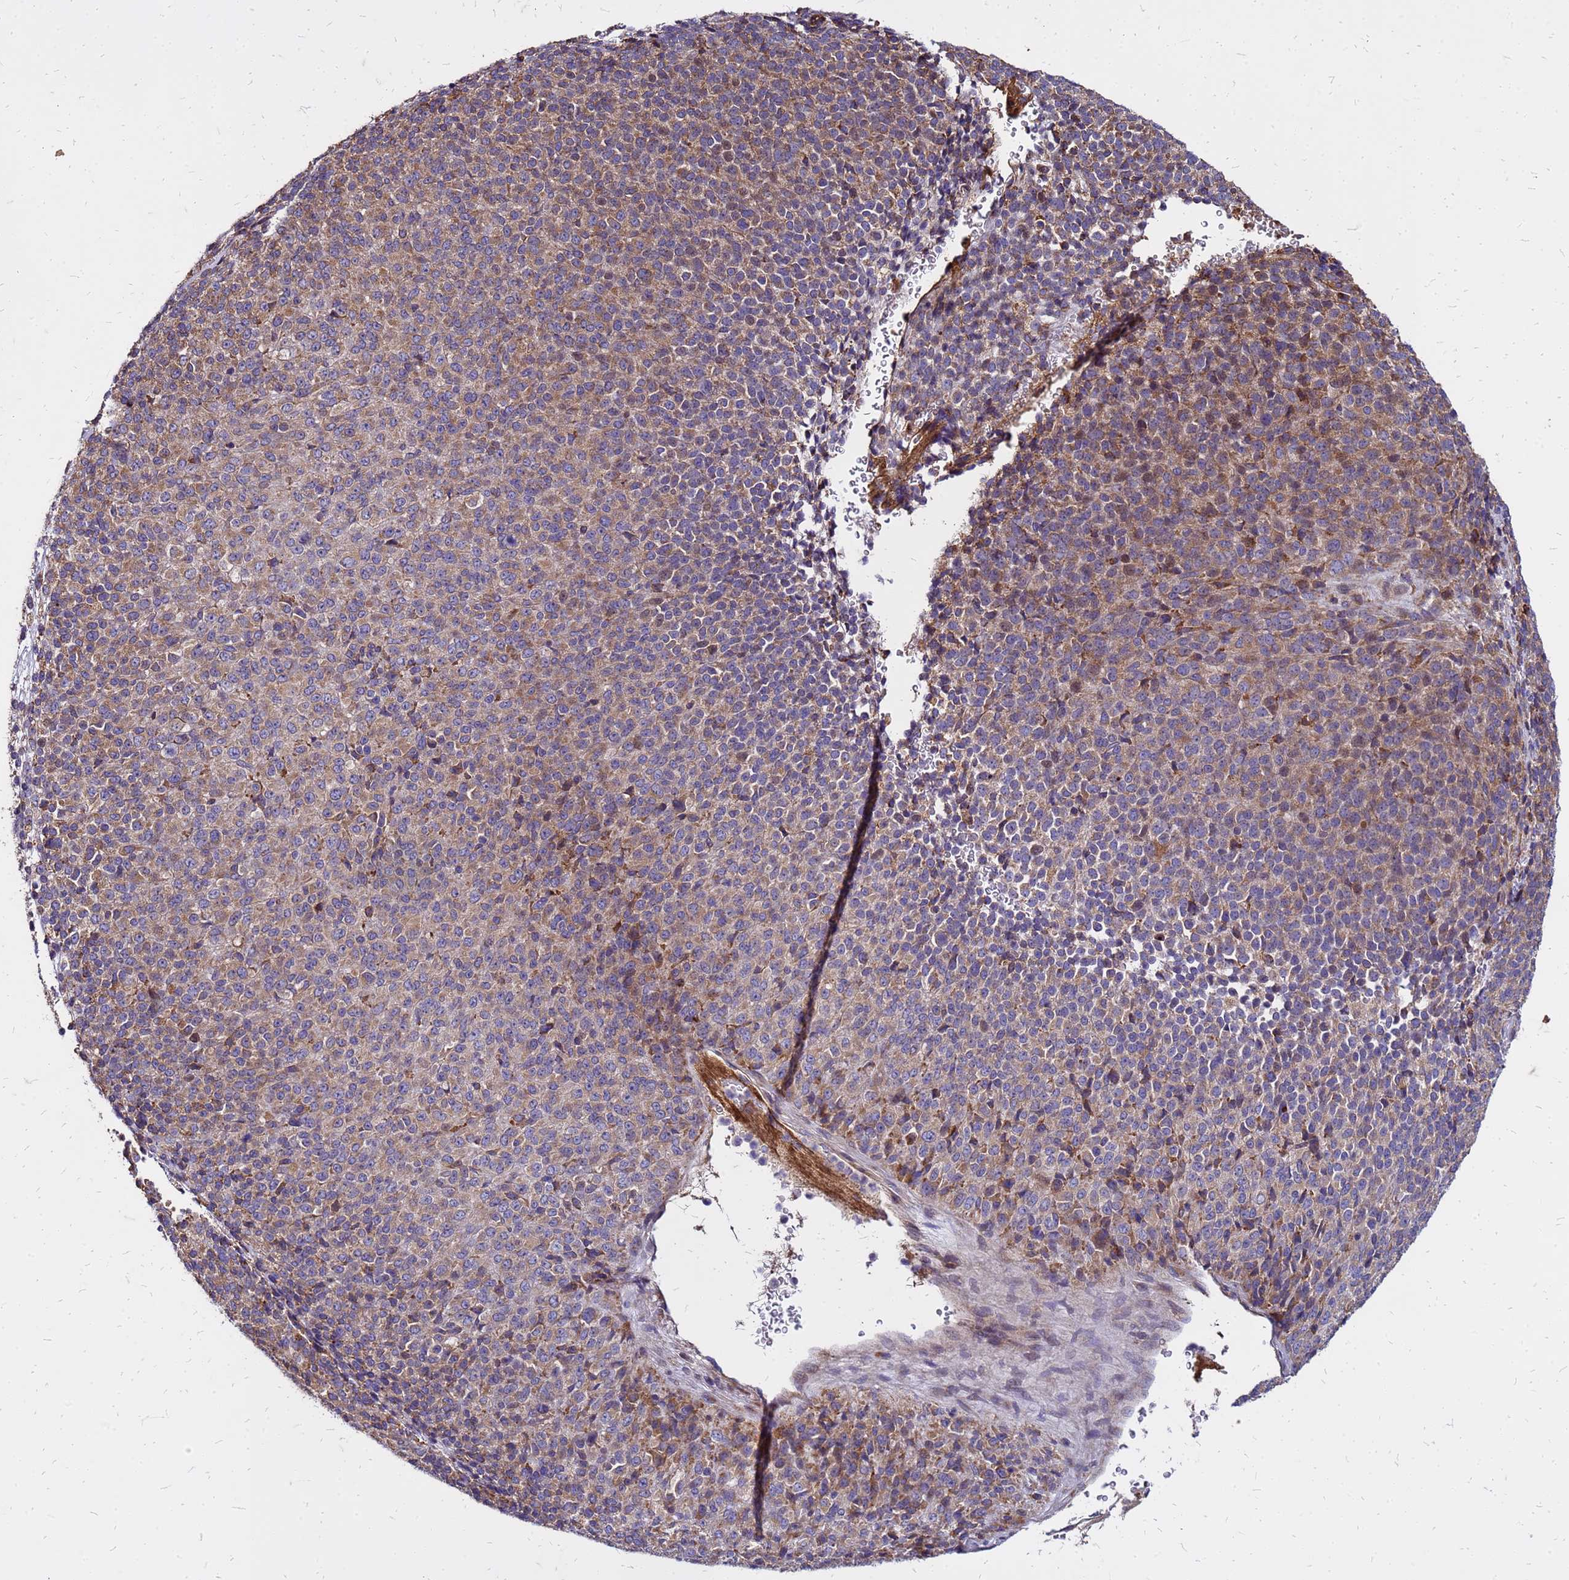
{"staining": {"intensity": "moderate", "quantity": ">75%", "location": "cytoplasmic/membranous"}, "tissue": "melanoma", "cell_type": "Tumor cells", "image_type": "cancer", "snomed": [{"axis": "morphology", "description": "Malignant melanoma, Metastatic site"}, {"axis": "topography", "description": "Brain"}], "caption": "Human melanoma stained with a protein marker reveals moderate staining in tumor cells.", "gene": "VMO1", "patient": {"sex": "female", "age": 56}}